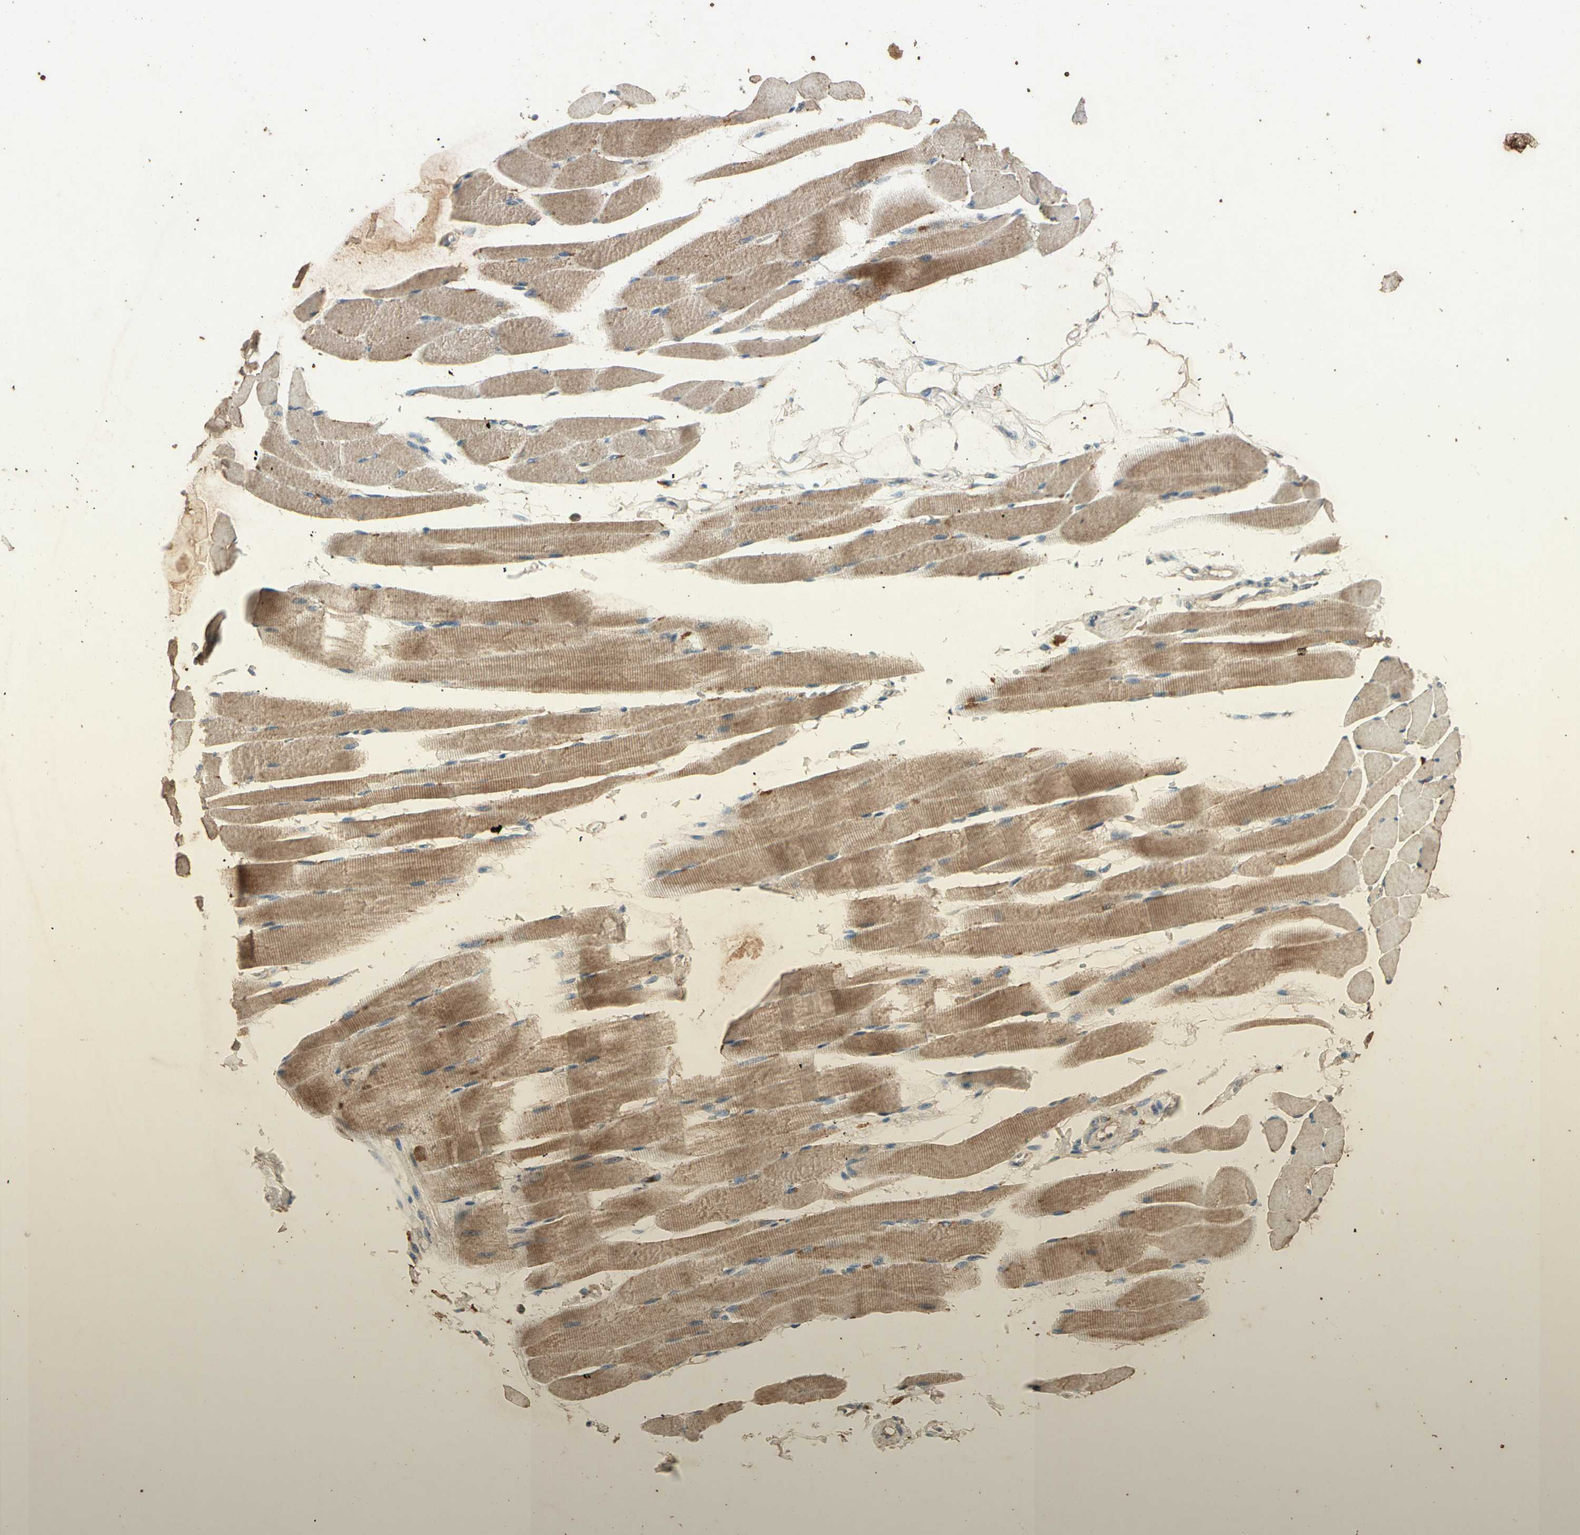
{"staining": {"intensity": "moderate", "quantity": ">75%", "location": "cytoplasmic/membranous"}, "tissue": "skeletal muscle", "cell_type": "Myocytes", "image_type": "normal", "snomed": [{"axis": "morphology", "description": "Normal tissue, NOS"}, {"axis": "topography", "description": "Skeletal muscle"}, {"axis": "topography", "description": "Peripheral nerve tissue"}], "caption": "A histopathology image of human skeletal muscle stained for a protein shows moderate cytoplasmic/membranous brown staining in myocytes. The staining was performed using DAB to visualize the protein expression in brown, while the nuclei were stained in blue with hematoxylin (Magnification: 20x).", "gene": "GPLD1", "patient": {"sex": "female", "age": 84}}